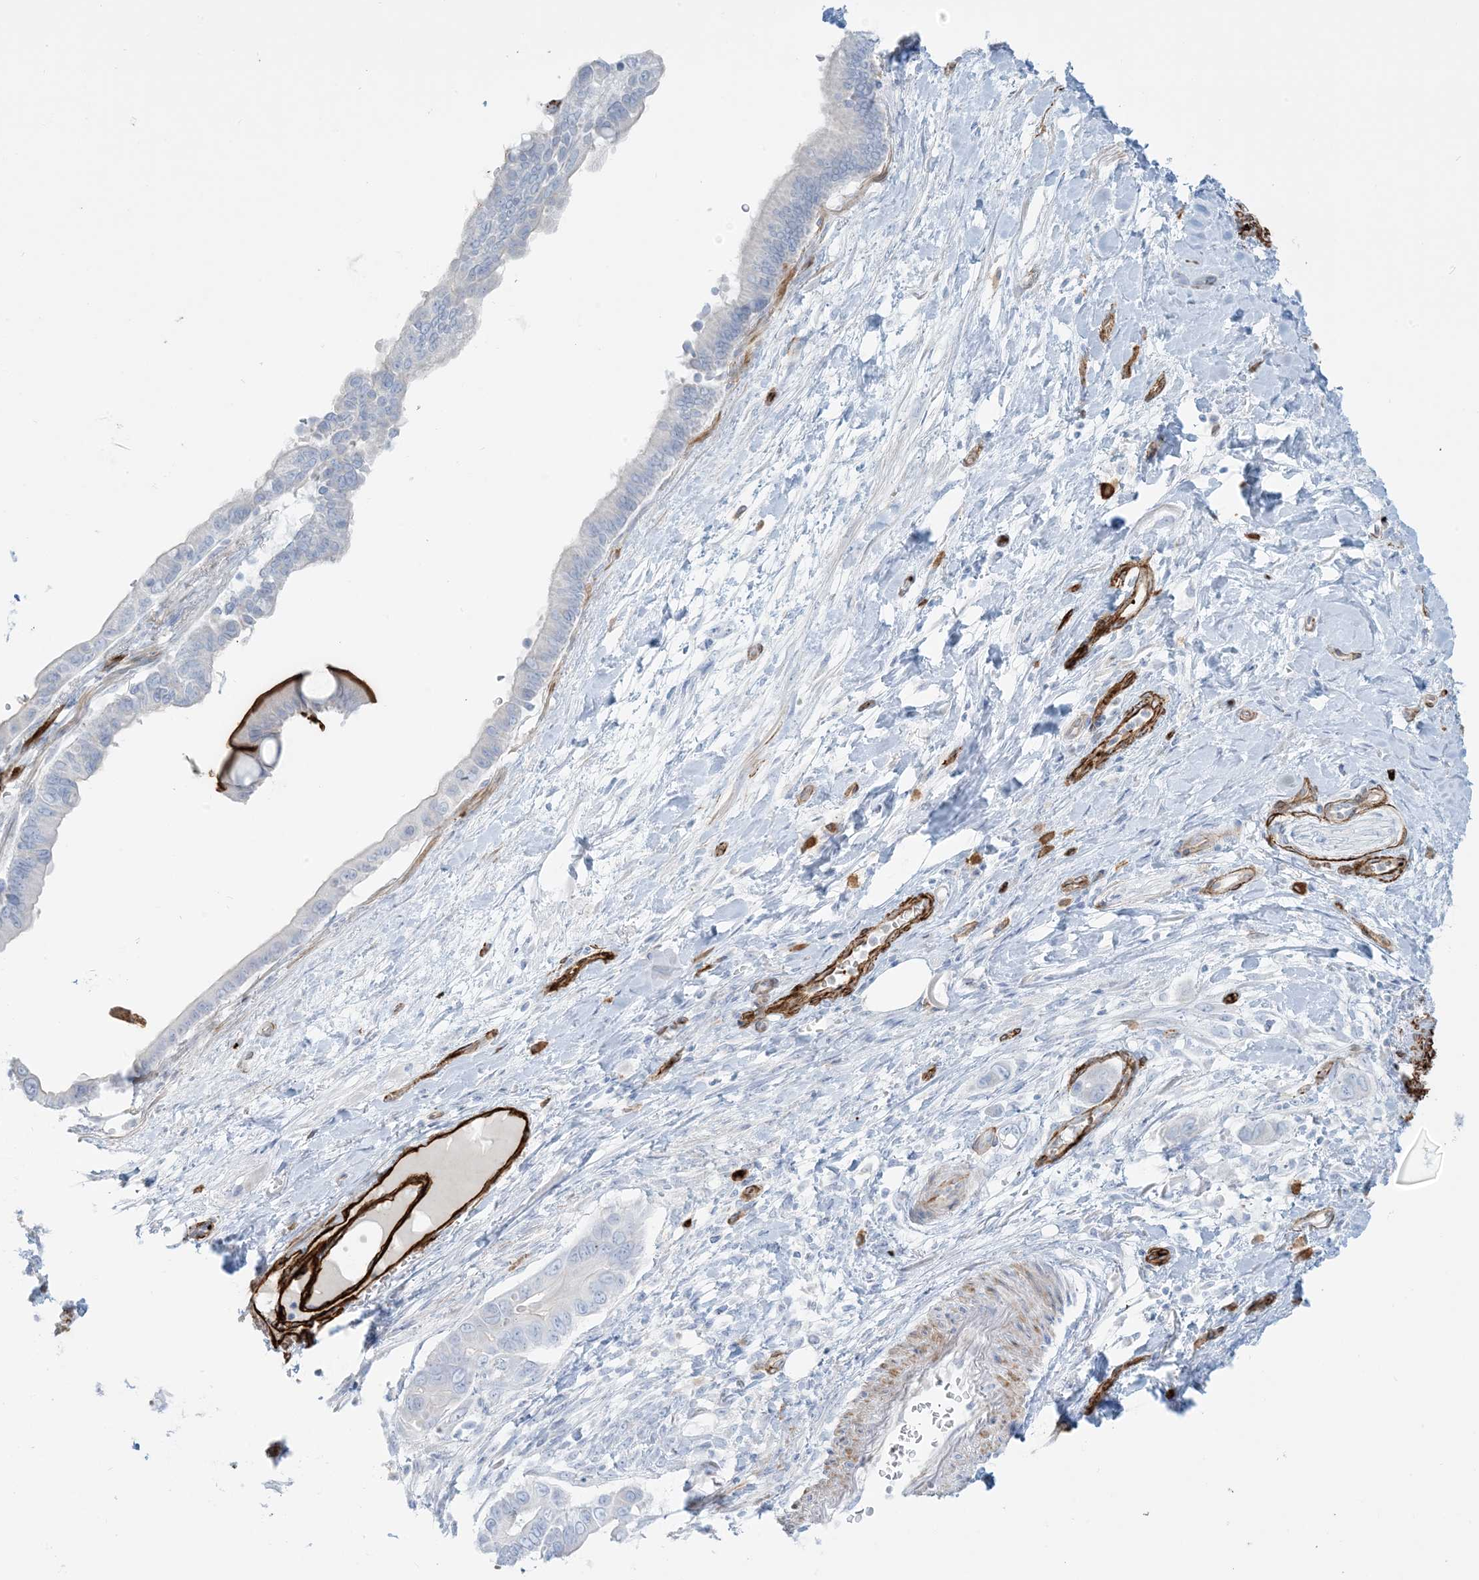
{"staining": {"intensity": "negative", "quantity": "none", "location": "none"}, "tissue": "pancreatic cancer", "cell_type": "Tumor cells", "image_type": "cancer", "snomed": [{"axis": "morphology", "description": "Adenocarcinoma, NOS"}, {"axis": "topography", "description": "Pancreas"}], "caption": "IHC micrograph of neoplastic tissue: adenocarcinoma (pancreatic) stained with DAB (3,3'-diaminobenzidine) displays no significant protein staining in tumor cells. (Immunohistochemistry (ihc), brightfield microscopy, high magnification).", "gene": "EPS8L3", "patient": {"sex": "male", "age": 68}}